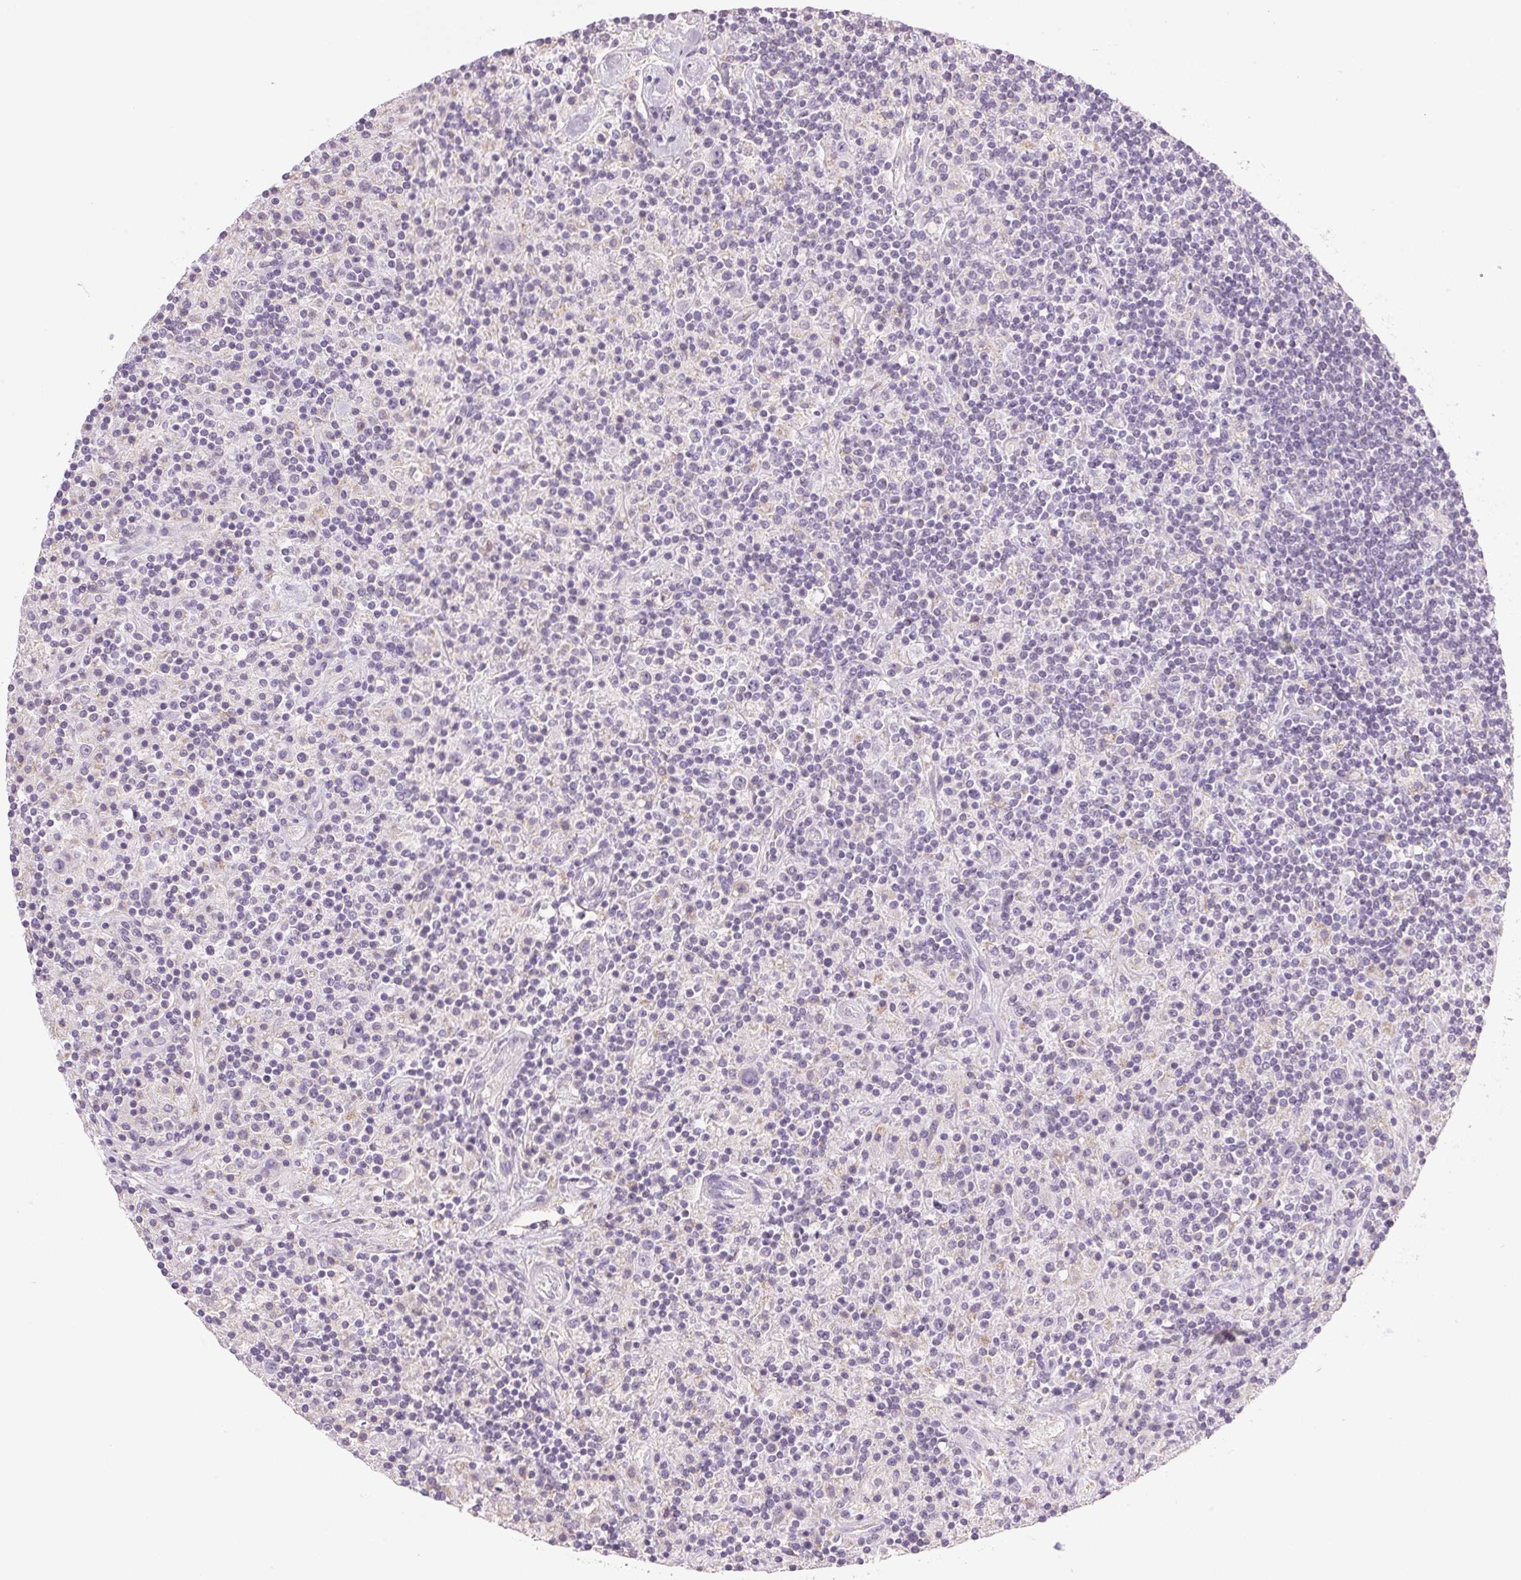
{"staining": {"intensity": "negative", "quantity": "none", "location": "none"}, "tissue": "lymphoma", "cell_type": "Tumor cells", "image_type": "cancer", "snomed": [{"axis": "morphology", "description": "Hodgkin's disease, NOS"}, {"axis": "topography", "description": "Lymph node"}], "caption": "IHC micrograph of neoplastic tissue: human Hodgkin's disease stained with DAB displays no significant protein expression in tumor cells.", "gene": "COL7A1", "patient": {"sex": "male", "age": 70}}